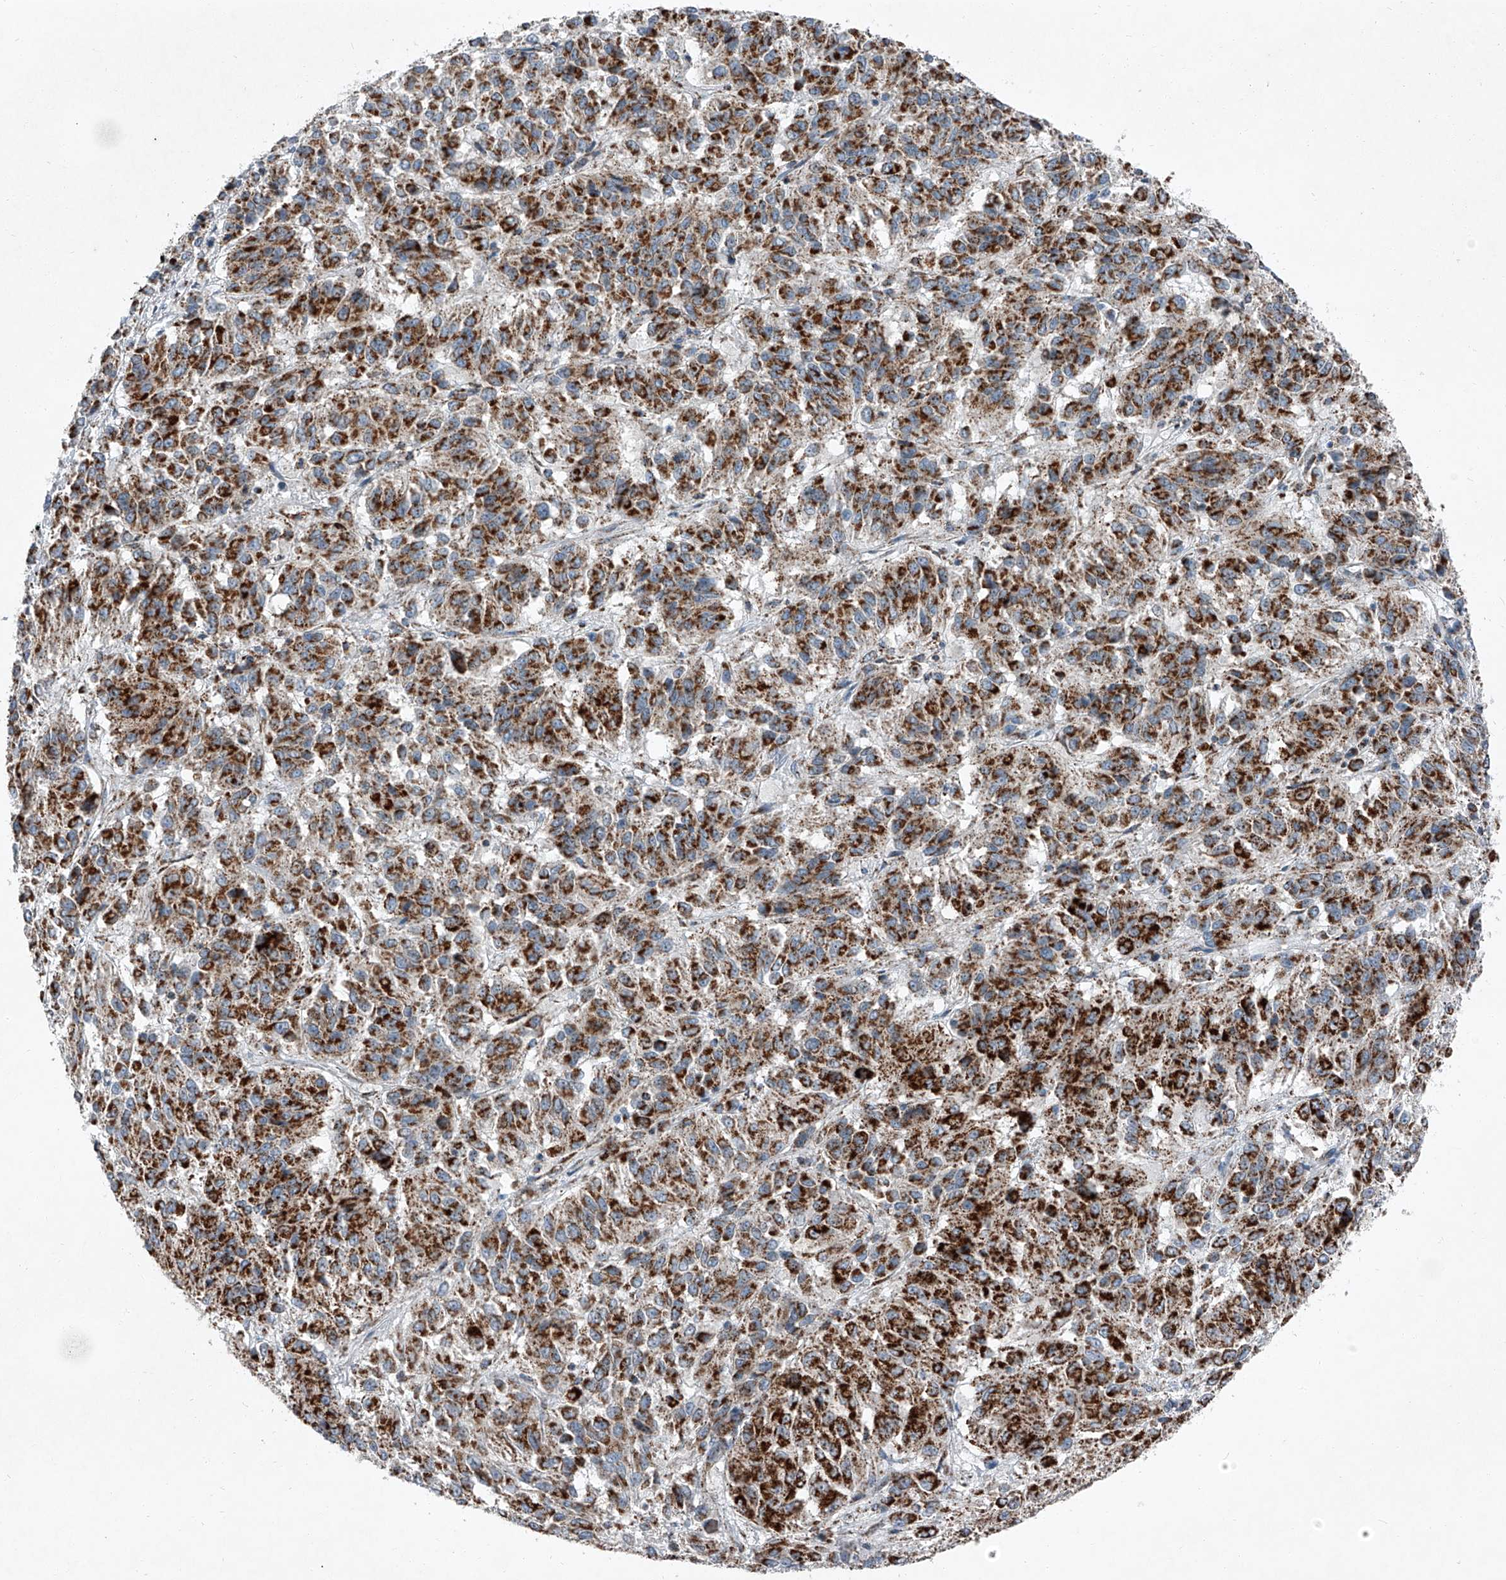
{"staining": {"intensity": "strong", "quantity": ">75%", "location": "cytoplasmic/membranous"}, "tissue": "melanoma", "cell_type": "Tumor cells", "image_type": "cancer", "snomed": [{"axis": "morphology", "description": "Malignant melanoma, Metastatic site"}, {"axis": "topography", "description": "Lung"}], "caption": "Strong cytoplasmic/membranous positivity for a protein is present in approximately >75% of tumor cells of malignant melanoma (metastatic site) using immunohistochemistry.", "gene": "CHRNA7", "patient": {"sex": "male", "age": 64}}